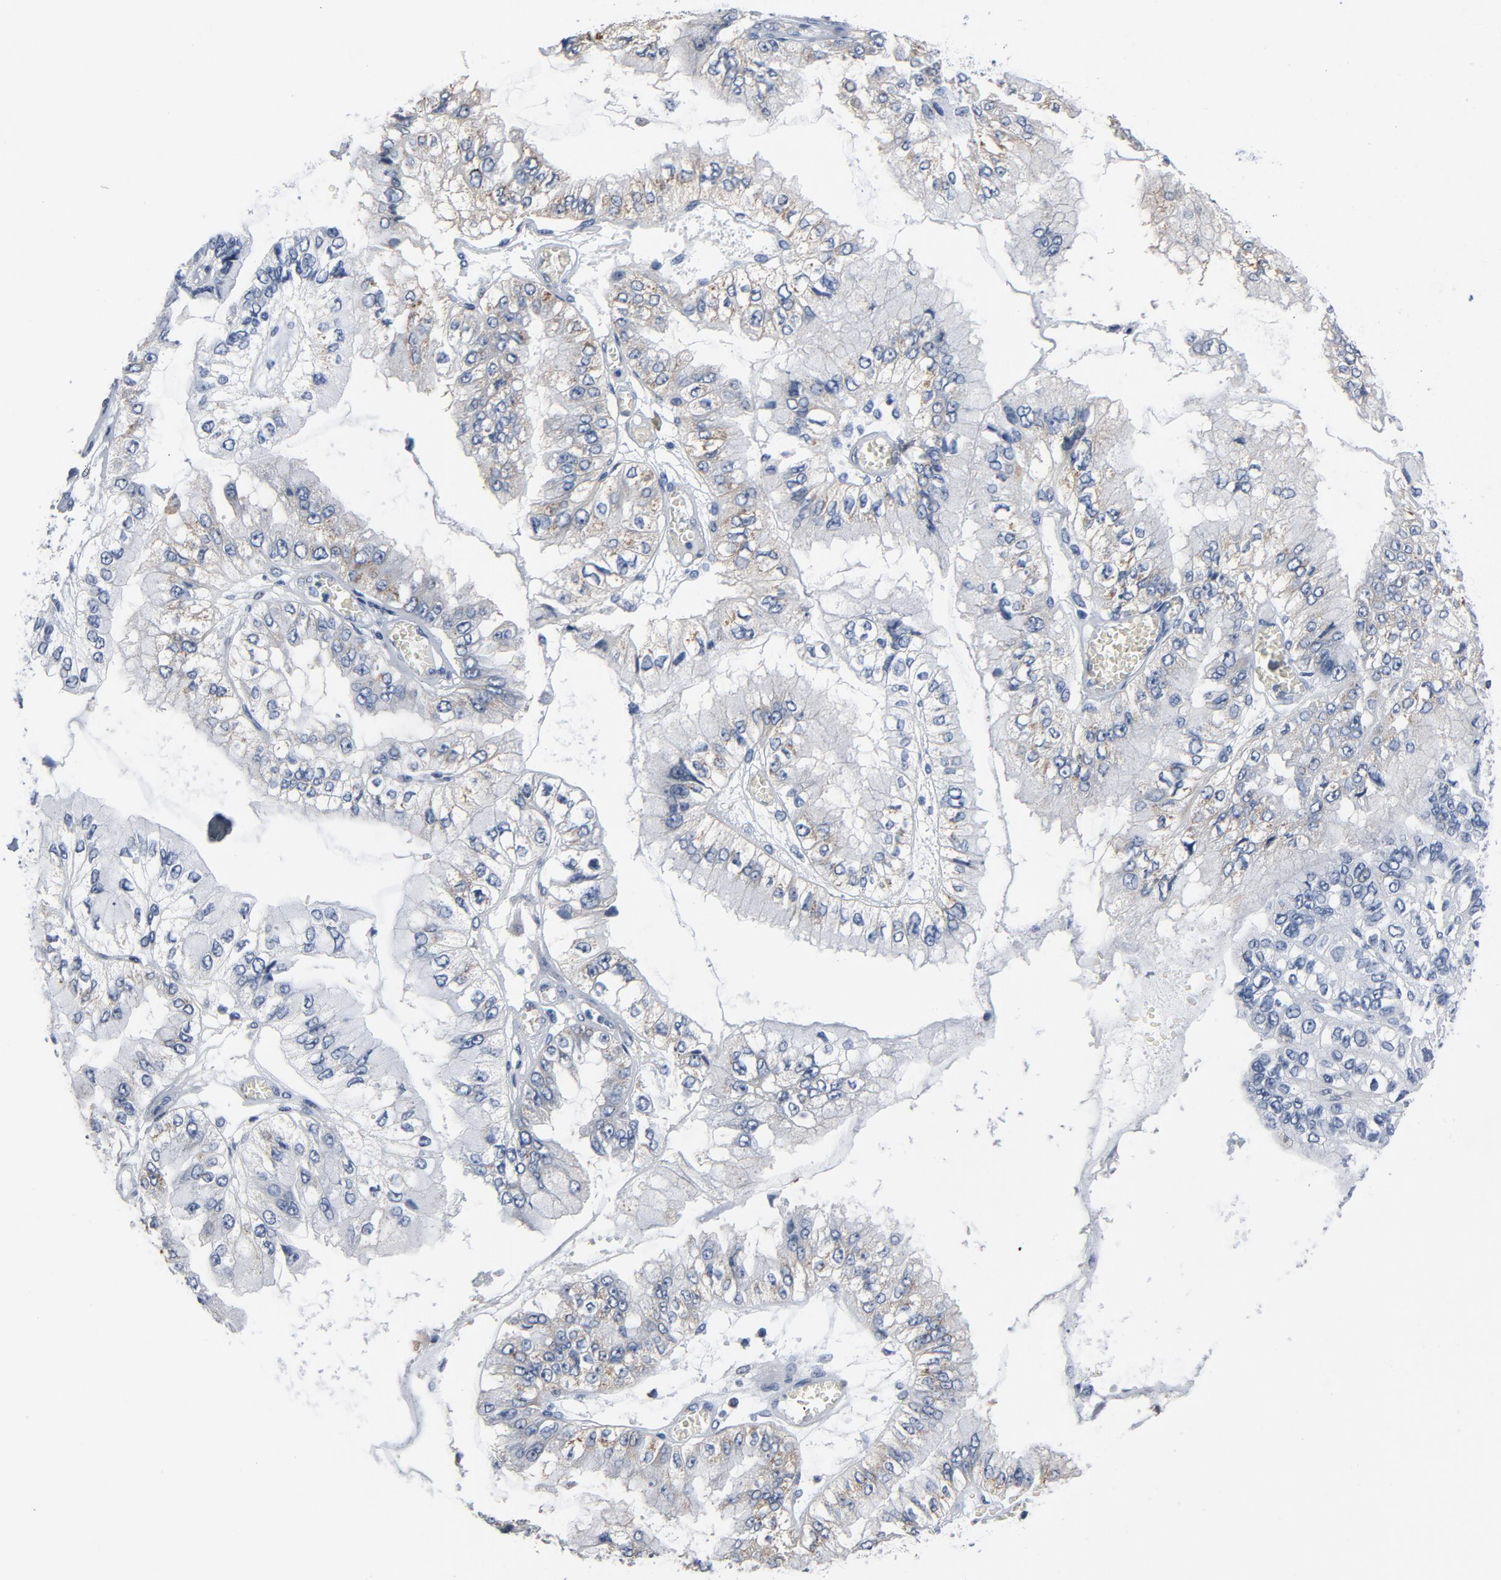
{"staining": {"intensity": "weak", "quantity": "25%-75%", "location": "cytoplasmic/membranous"}, "tissue": "liver cancer", "cell_type": "Tumor cells", "image_type": "cancer", "snomed": [{"axis": "morphology", "description": "Cholangiocarcinoma"}, {"axis": "topography", "description": "Liver"}], "caption": "Immunohistochemical staining of human cholangiocarcinoma (liver) exhibits weak cytoplasmic/membranous protein expression in approximately 25%-75% of tumor cells. (DAB IHC, brown staining for protein, blue staining for nuclei).", "gene": "YIPF6", "patient": {"sex": "female", "age": 79}}